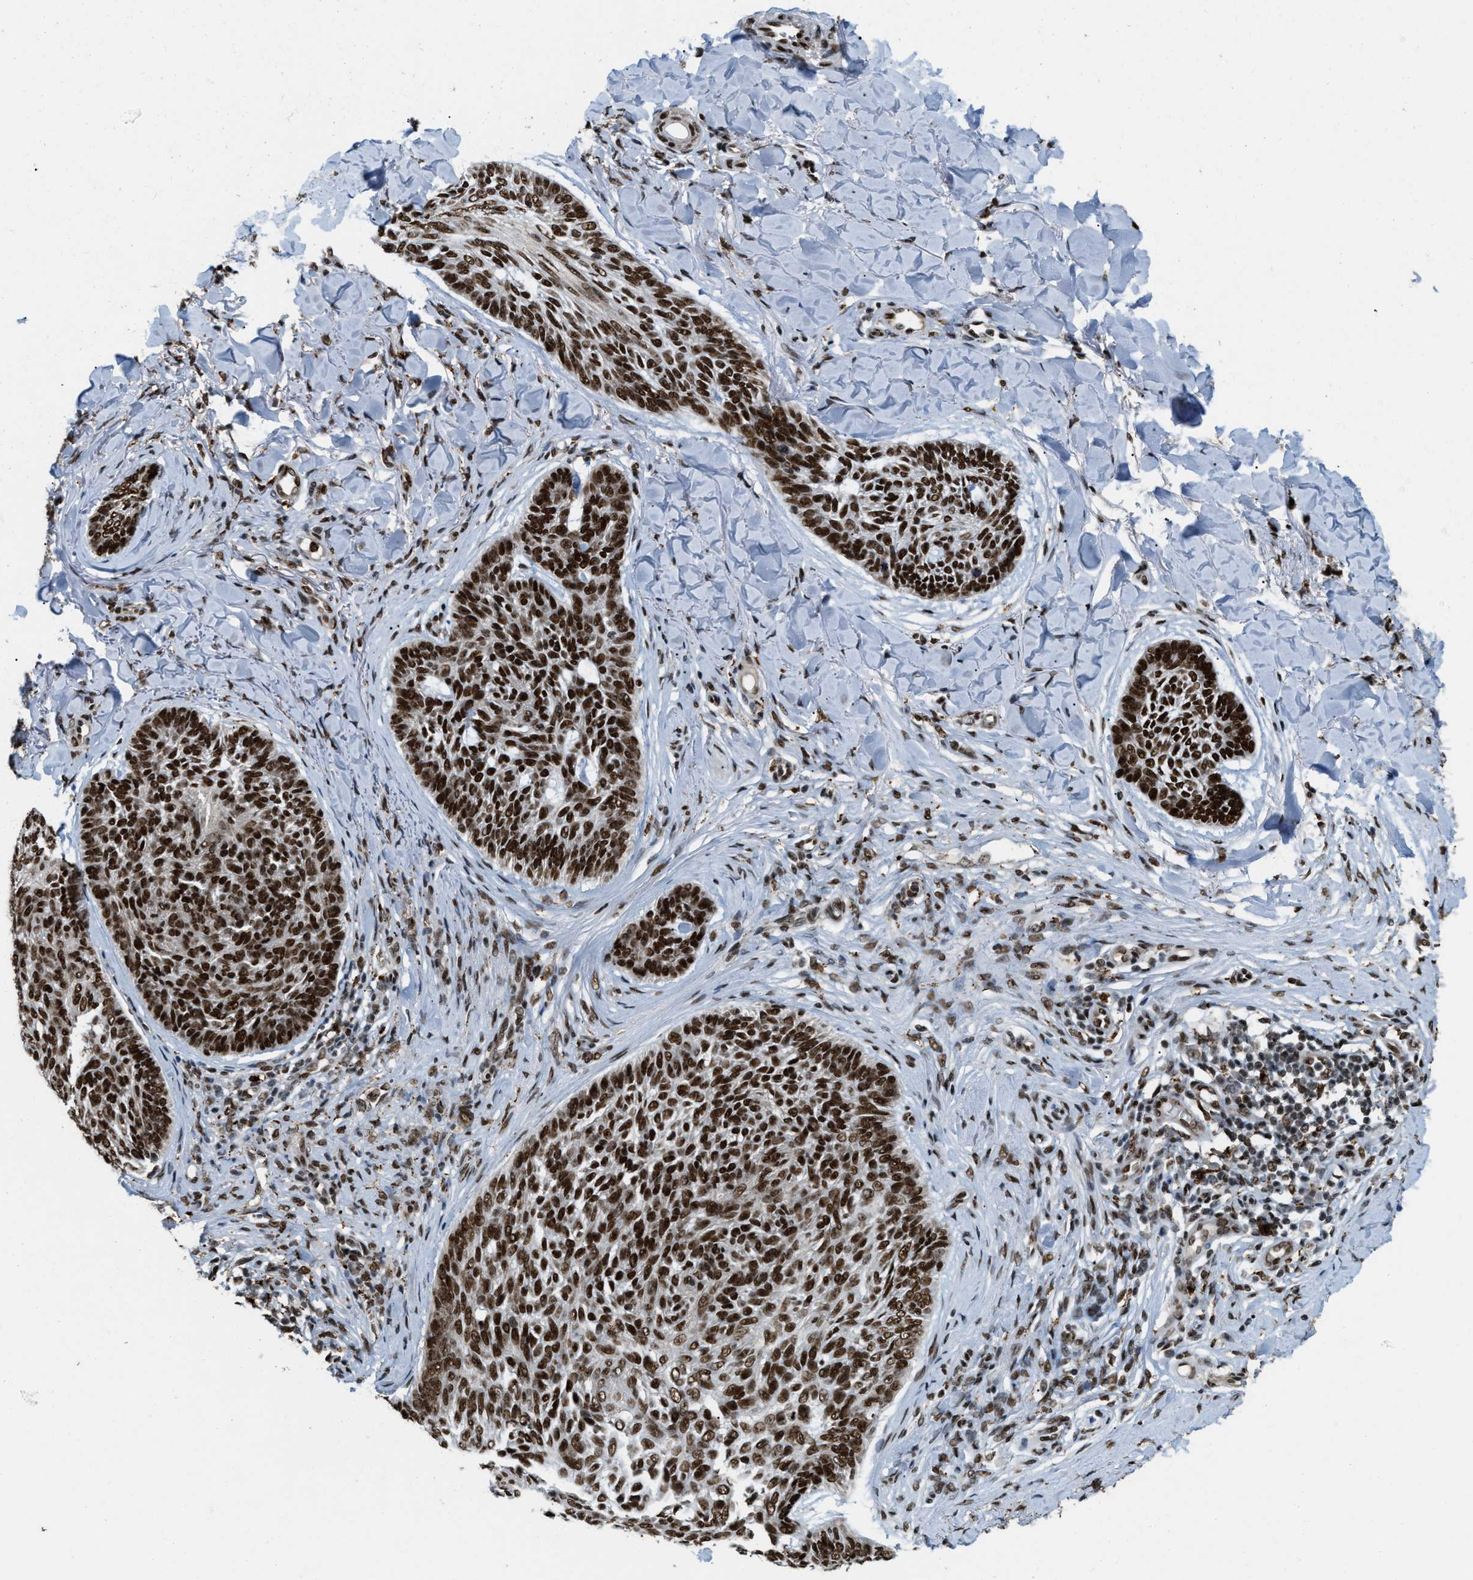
{"staining": {"intensity": "strong", "quantity": ">75%", "location": "nuclear"}, "tissue": "skin cancer", "cell_type": "Tumor cells", "image_type": "cancer", "snomed": [{"axis": "morphology", "description": "Basal cell carcinoma"}, {"axis": "topography", "description": "Skin"}], "caption": "A brown stain highlights strong nuclear positivity of a protein in human basal cell carcinoma (skin) tumor cells.", "gene": "NUMA1", "patient": {"sex": "male", "age": 43}}